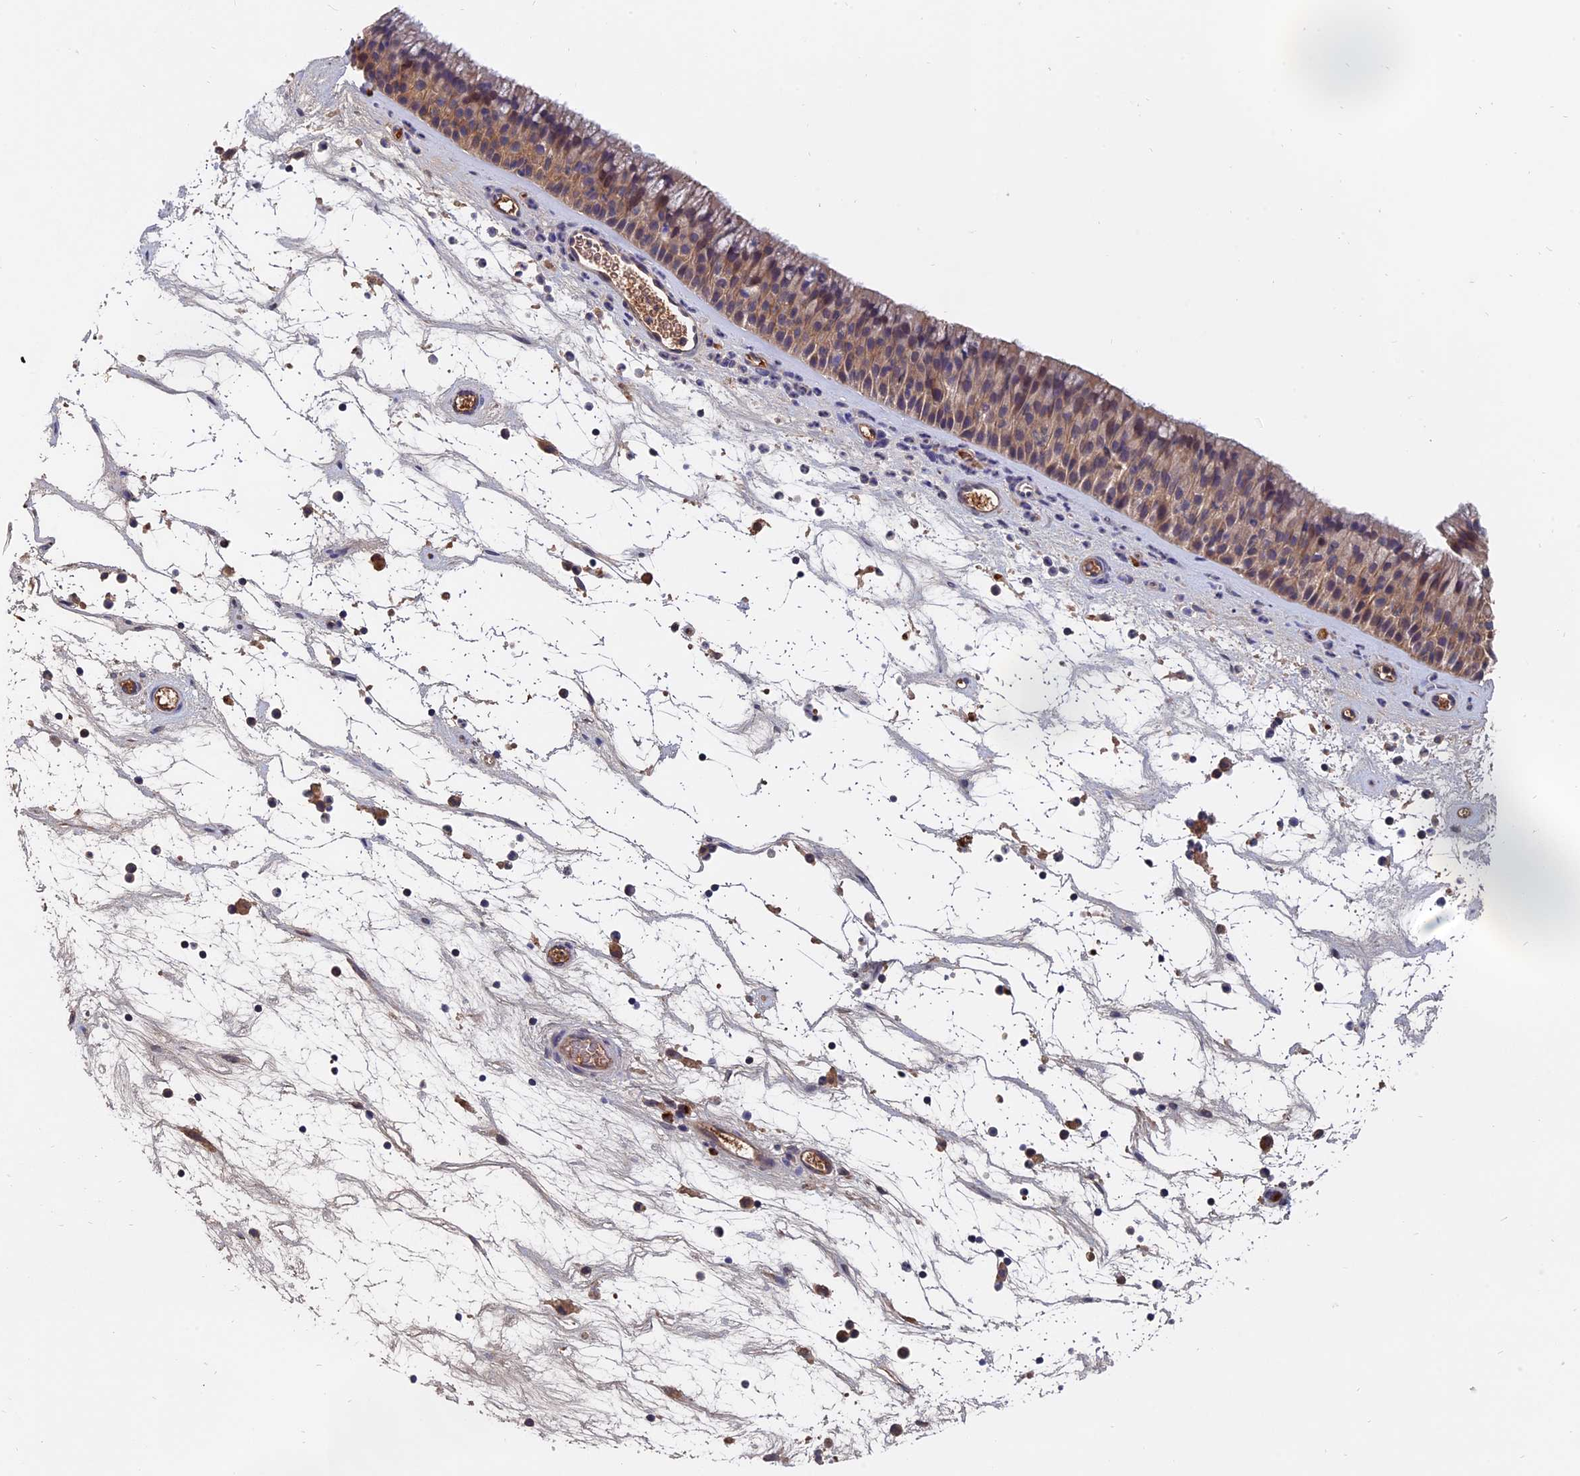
{"staining": {"intensity": "moderate", "quantity": ">75%", "location": "cytoplasmic/membranous"}, "tissue": "nasopharynx", "cell_type": "Respiratory epithelial cells", "image_type": "normal", "snomed": [{"axis": "morphology", "description": "Normal tissue, NOS"}, {"axis": "topography", "description": "Nasopharynx"}], "caption": "An immunohistochemistry (IHC) photomicrograph of normal tissue is shown. Protein staining in brown highlights moderate cytoplasmic/membranous positivity in nasopharynx within respiratory epithelial cells.", "gene": "SLC33A1", "patient": {"sex": "male", "age": 64}}